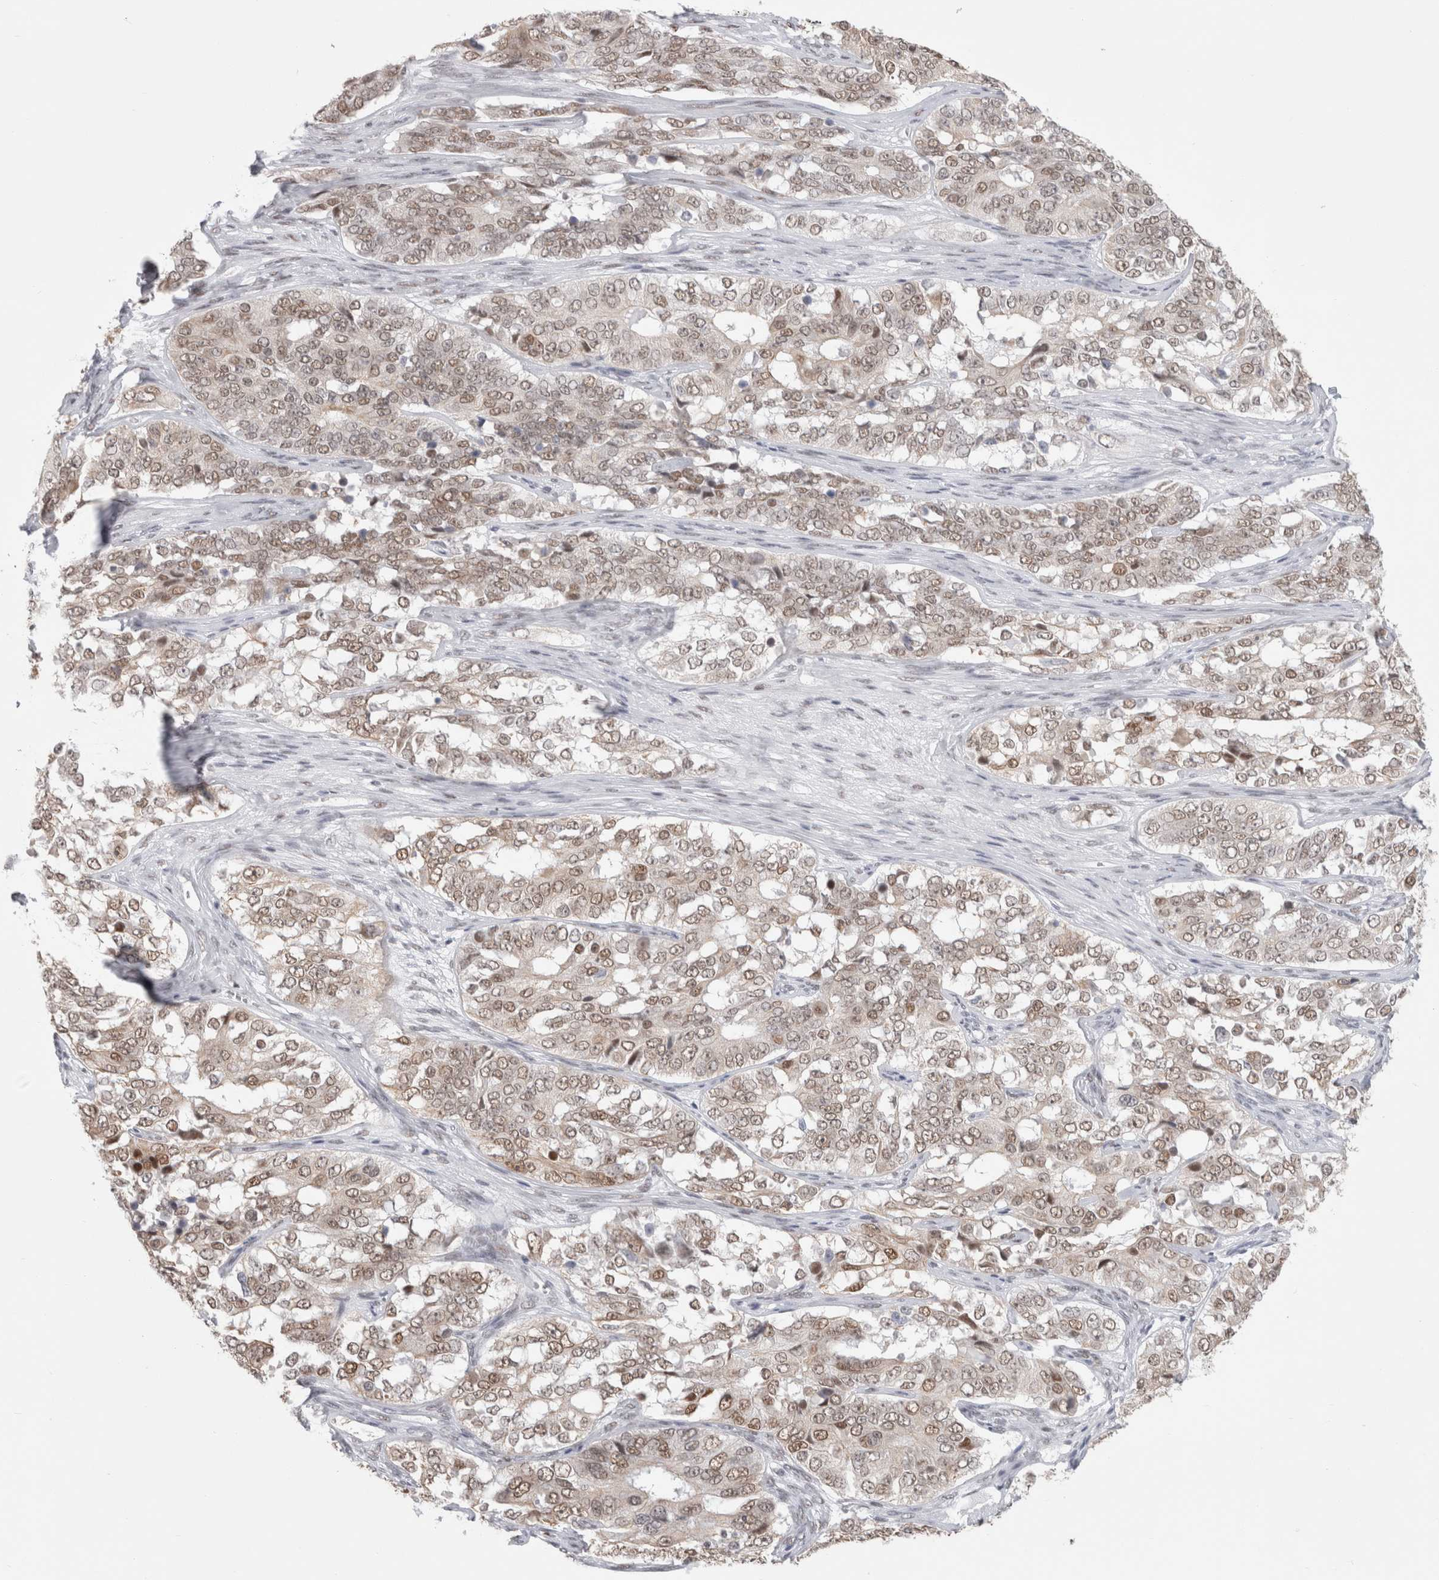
{"staining": {"intensity": "moderate", "quantity": ">75%", "location": "nuclear"}, "tissue": "ovarian cancer", "cell_type": "Tumor cells", "image_type": "cancer", "snomed": [{"axis": "morphology", "description": "Carcinoma, endometroid"}, {"axis": "topography", "description": "Ovary"}], "caption": "Ovarian cancer was stained to show a protein in brown. There is medium levels of moderate nuclear expression in approximately >75% of tumor cells.", "gene": "SMARCC1", "patient": {"sex": "female", "age": 51}}